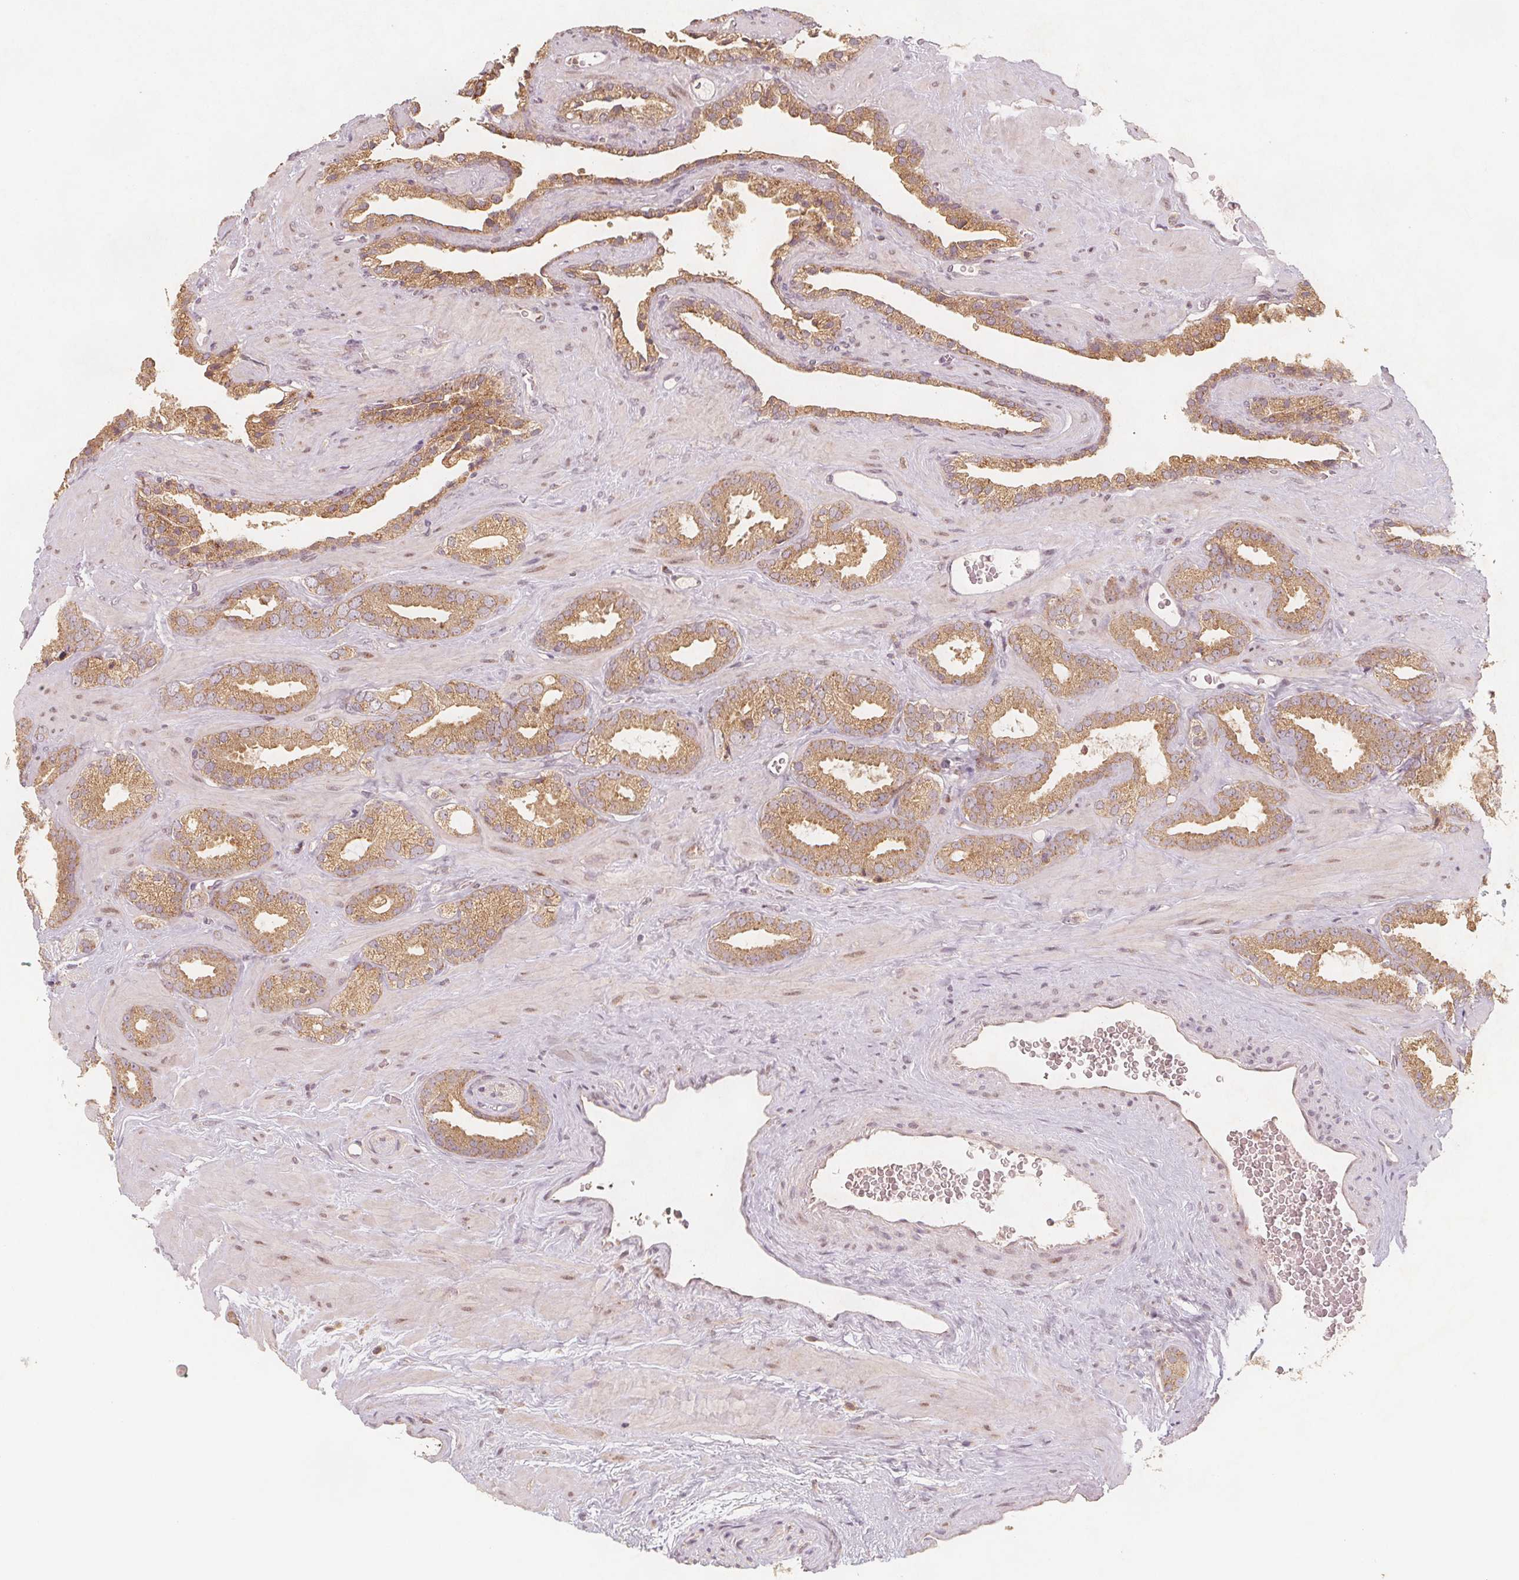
{"staining": {"intensity": "moderate", "quantity": ">75%", "location": "cytoplasmic/membranous"}, "tissue": "prostate cancer", "cell_type": "Tumor cells", "image_type": "cancer", "snomed": [{"axis": "morphology", "description": "Adenocarcinoma, Low grade"}, {"axis": "topography", "description": "Prostate"}], "caption": "IHC (DAB (3,3'-diaminobenzidine)) staining of prostate cancer shows moderate cytoplasmic/membranous protein positivity in about >75% of tumor cells.", "gene": "NCSTN", "patient": {"sex": "male", "age": 62}}